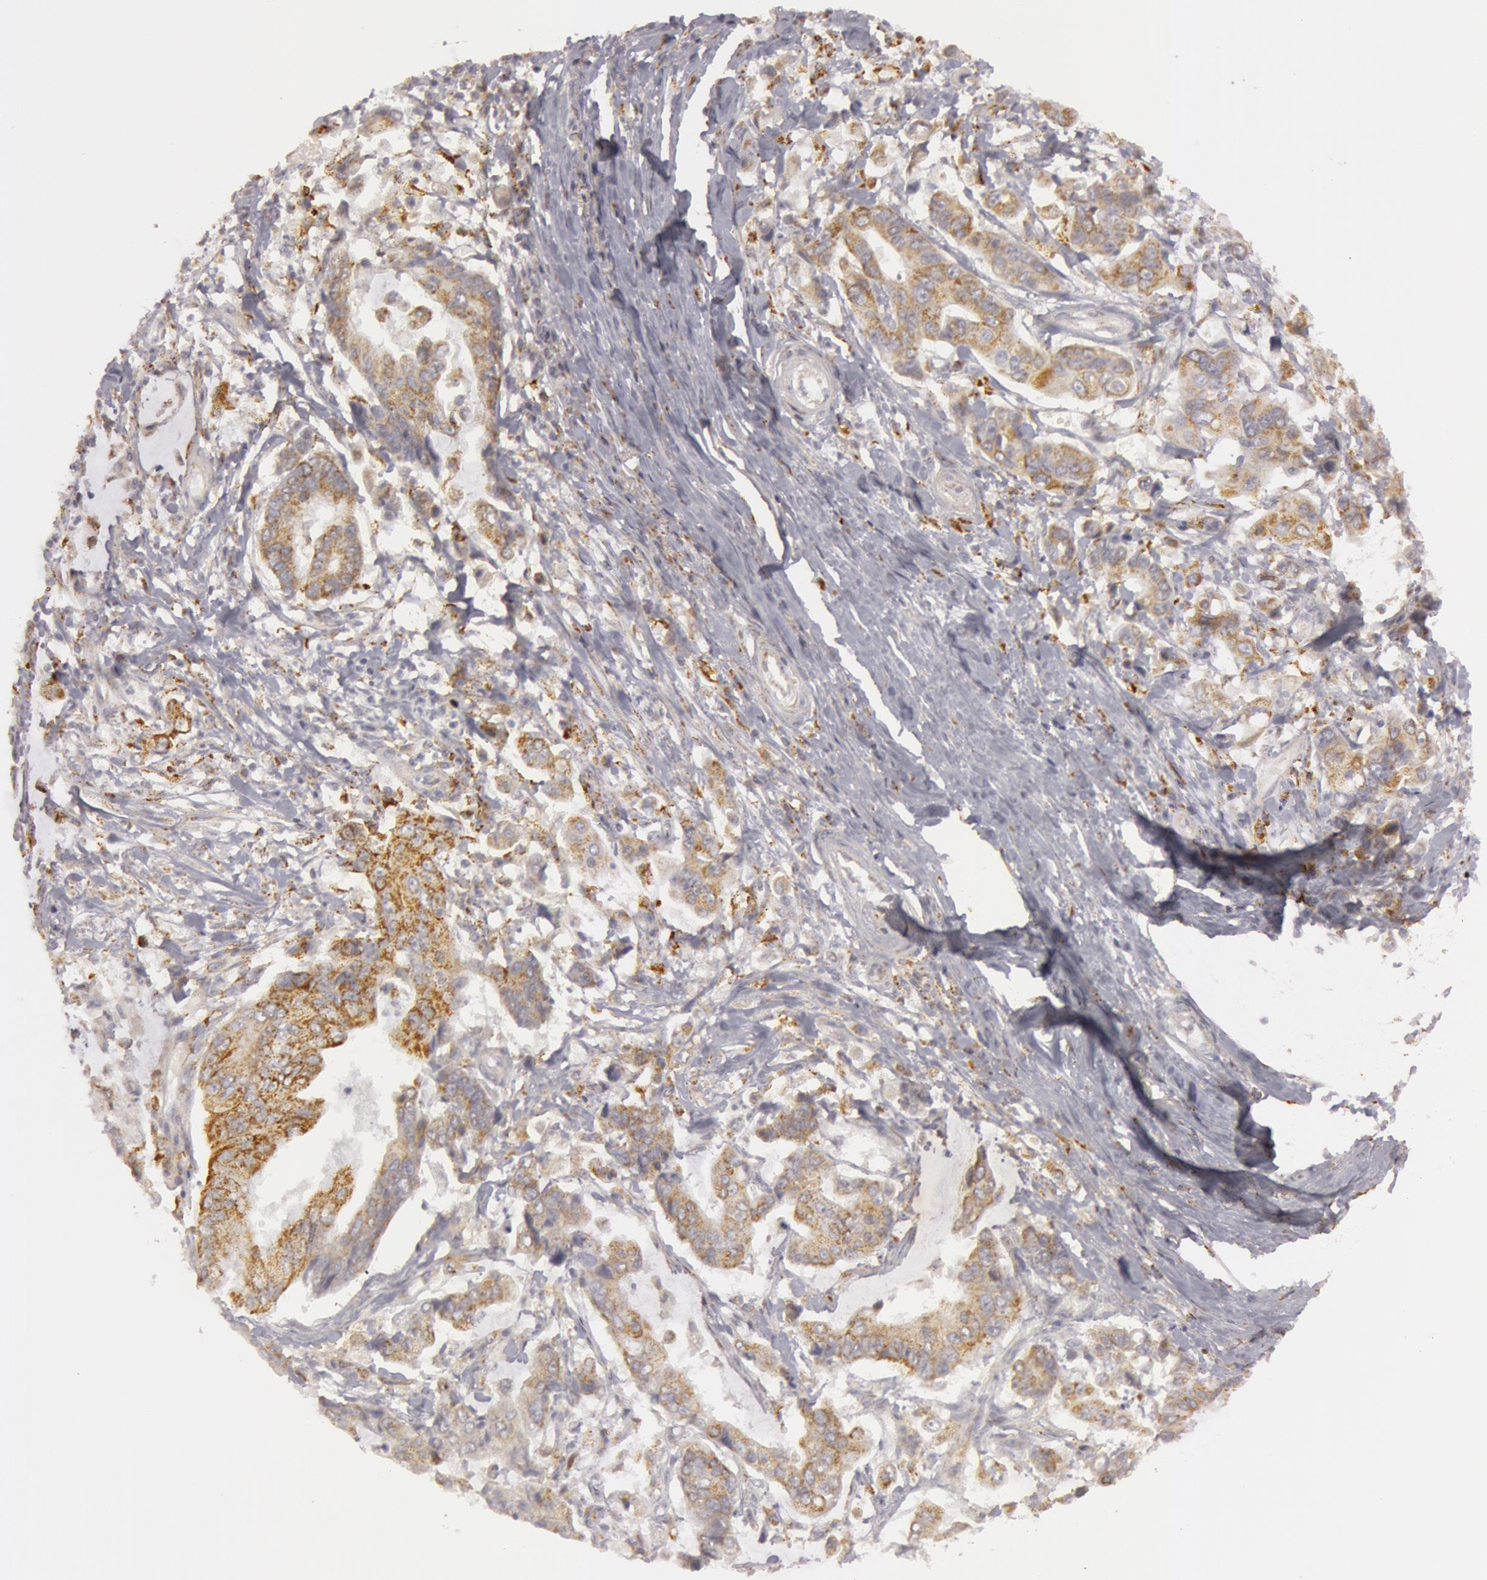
{"staining": {"intensity": "moderate", "quantity": ">75%", "location": "cytoplasmic/membranous"}, "tissue": "stomach cancer", "cell_type": "Tumor cells", "image_type": "cancer", "snomed": [{"axis": "morphology", "description": "Adenocarcinoma, NOS"}, {"axis": "topography", "description": "Stomach, upper"}], "caption": "The immunohistochemical stain labels moderate cytoplasmic/membranous expression in tumor cells of stomach cancer (adenocarcinoma) tissue.", "gene": "C7", "patient": {"sex": "male", "age": 80}}